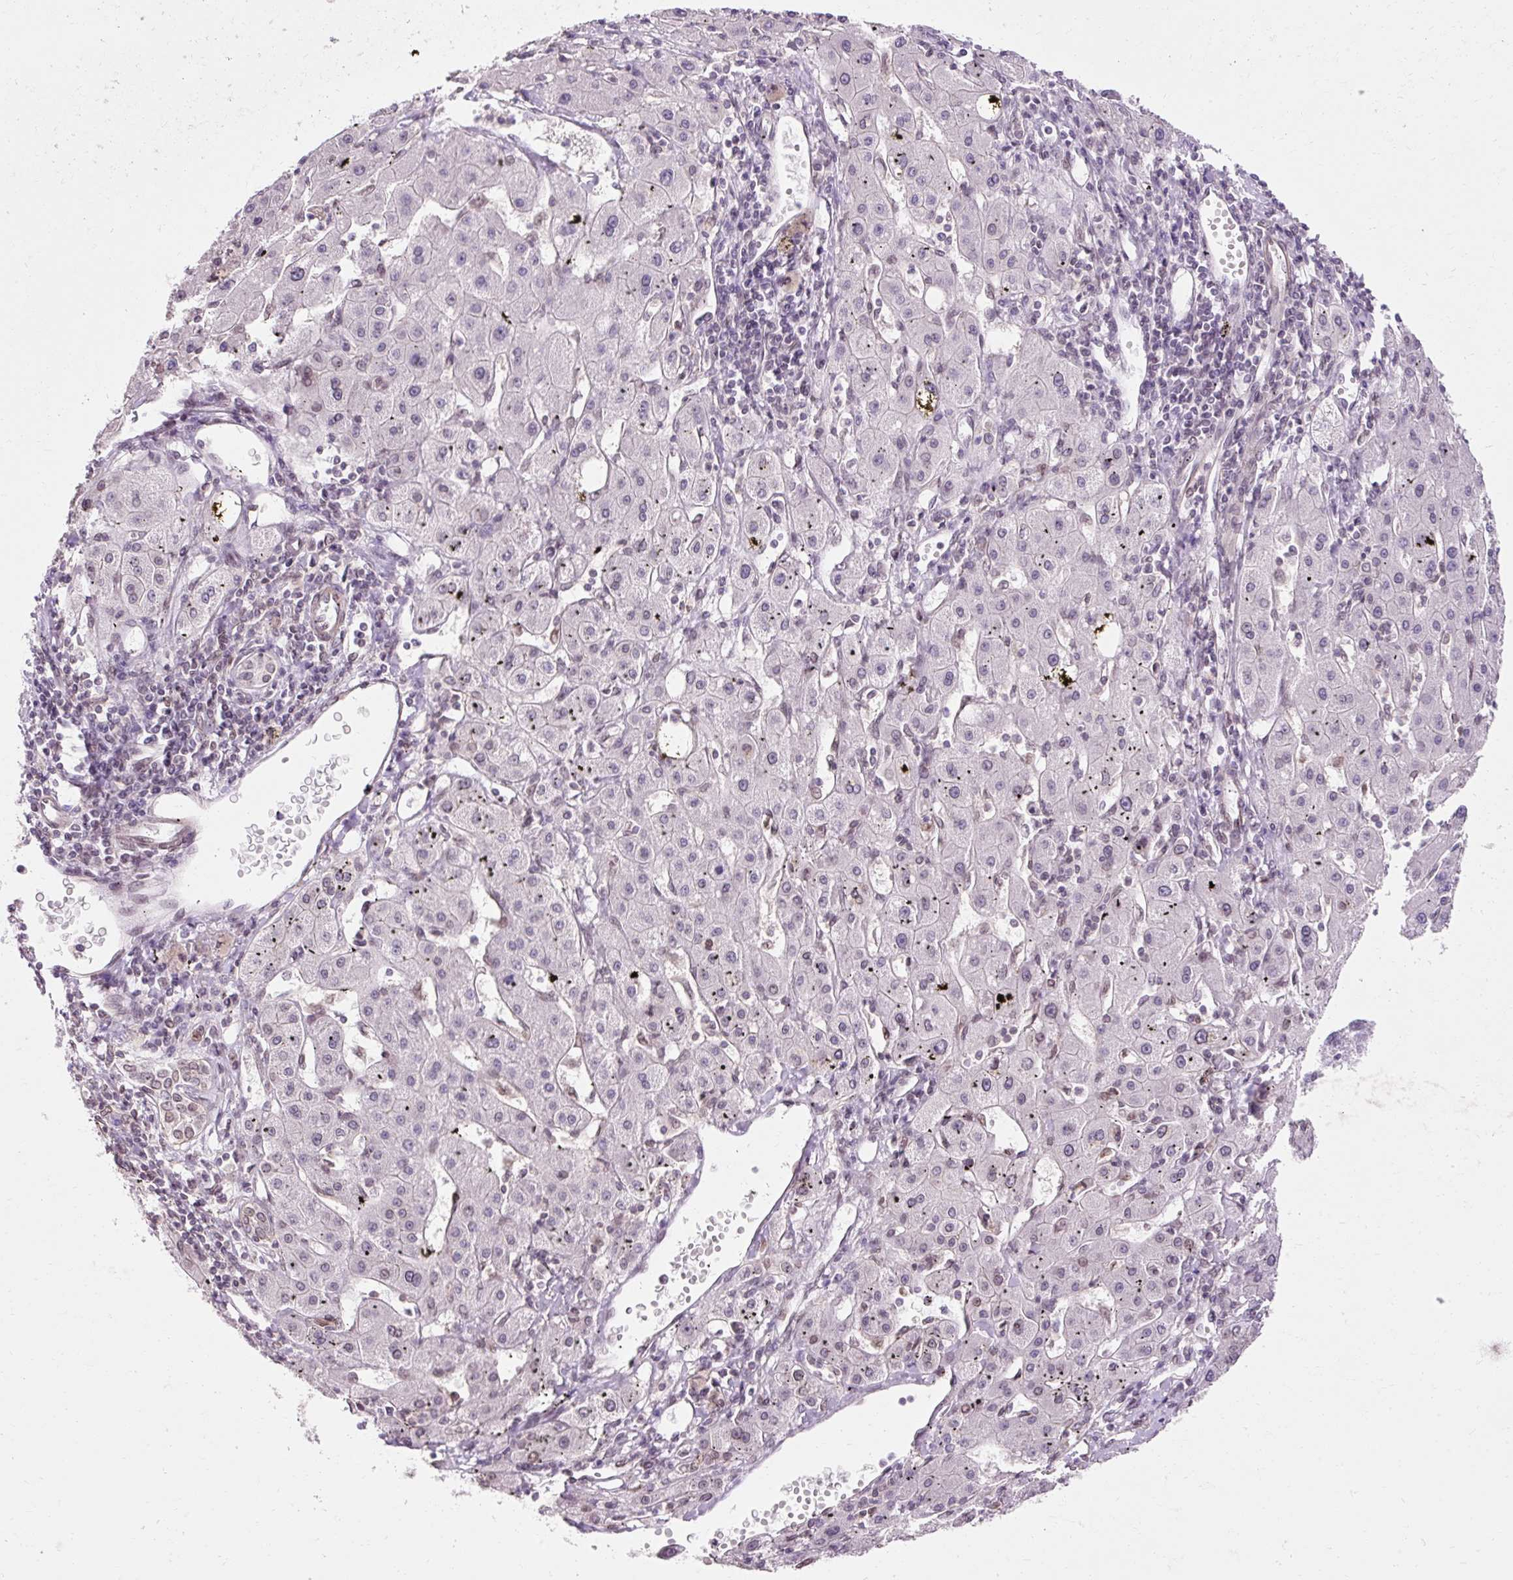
{"staining": {"intensity": "negative", "quantity": "none", "location": "none"}, "tissue": "liver cancer", "cell_type": "Tumor cells", "image_type": "cancer", "snomed": [{"axis": "morphology", "description": "Carcinoma, Hepatocellular, NOS"}, {"axis": "topography", "description": "Liver"}], "caption": "Tumor cells show no significant staining in liver cancer (hepatocellular carcinoma). (Stains: DAB immunohistochemistry with hematoxylin counter stain, Microscopy: brightfield microscopy at high magnification).", "gene": "ZNF610", "patient": {"sex": "male", "age": 72}}